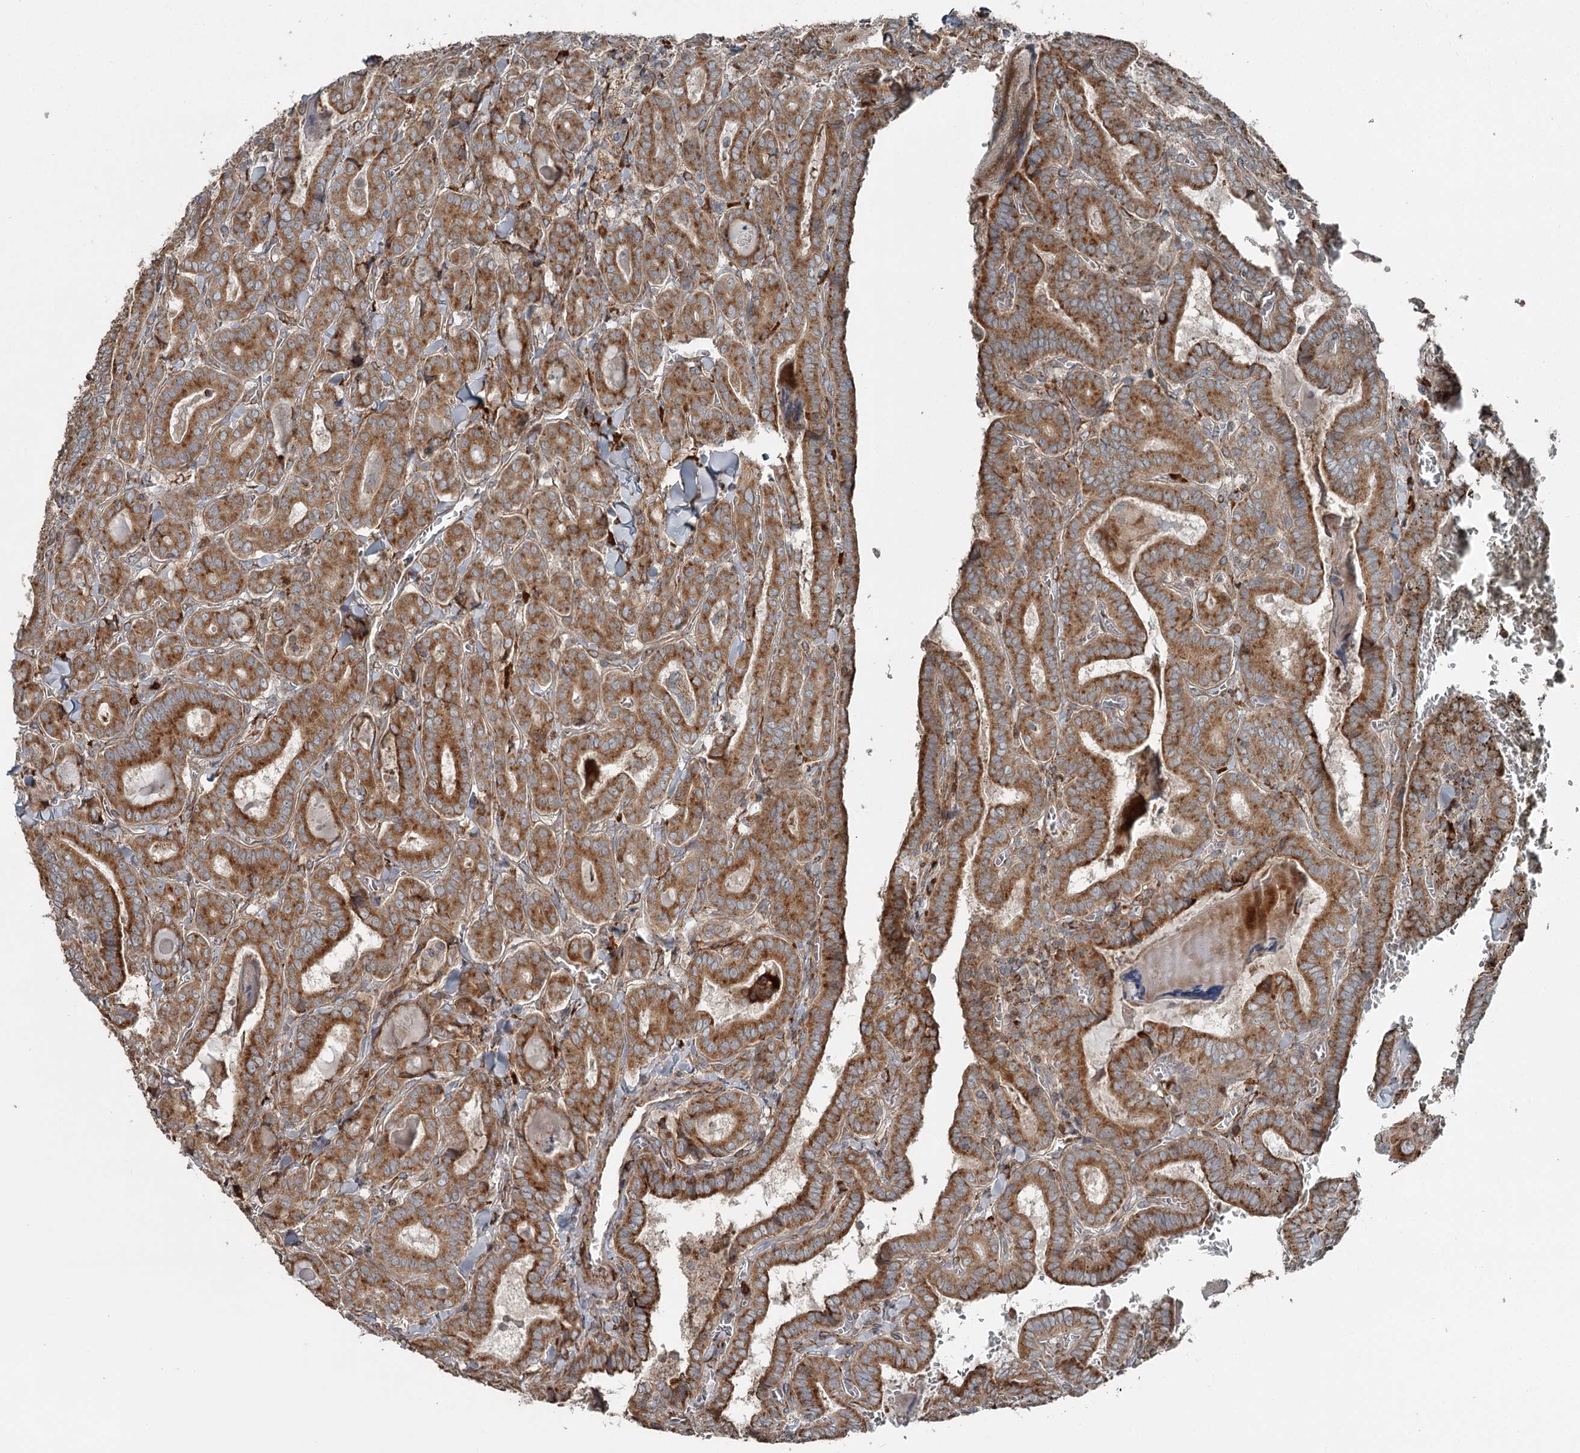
{"staining": {"intensity": "moderate", "quantity": ">75%", "location": "cytoplasmic/membranous"}, "tissue": "thyroid cancer", "cell_type": "Tumor cells", "image_type": "cancer", "snomed": [{"axis": "morphology", "description": "Papillary adenocarcinoma, NOS"}, {"axis": "topography", "description": "Thyroid gland"}], "caption": "Approximately >75% of tumor cells in papillary adenocarcinoma (thyroid) reveal moderate cytoplasmic/membranous protein positivity as visualized by brown immunohistochemical staining.", "gene": "RASSF8", "patient": {"sex": "female", "age": 72}}